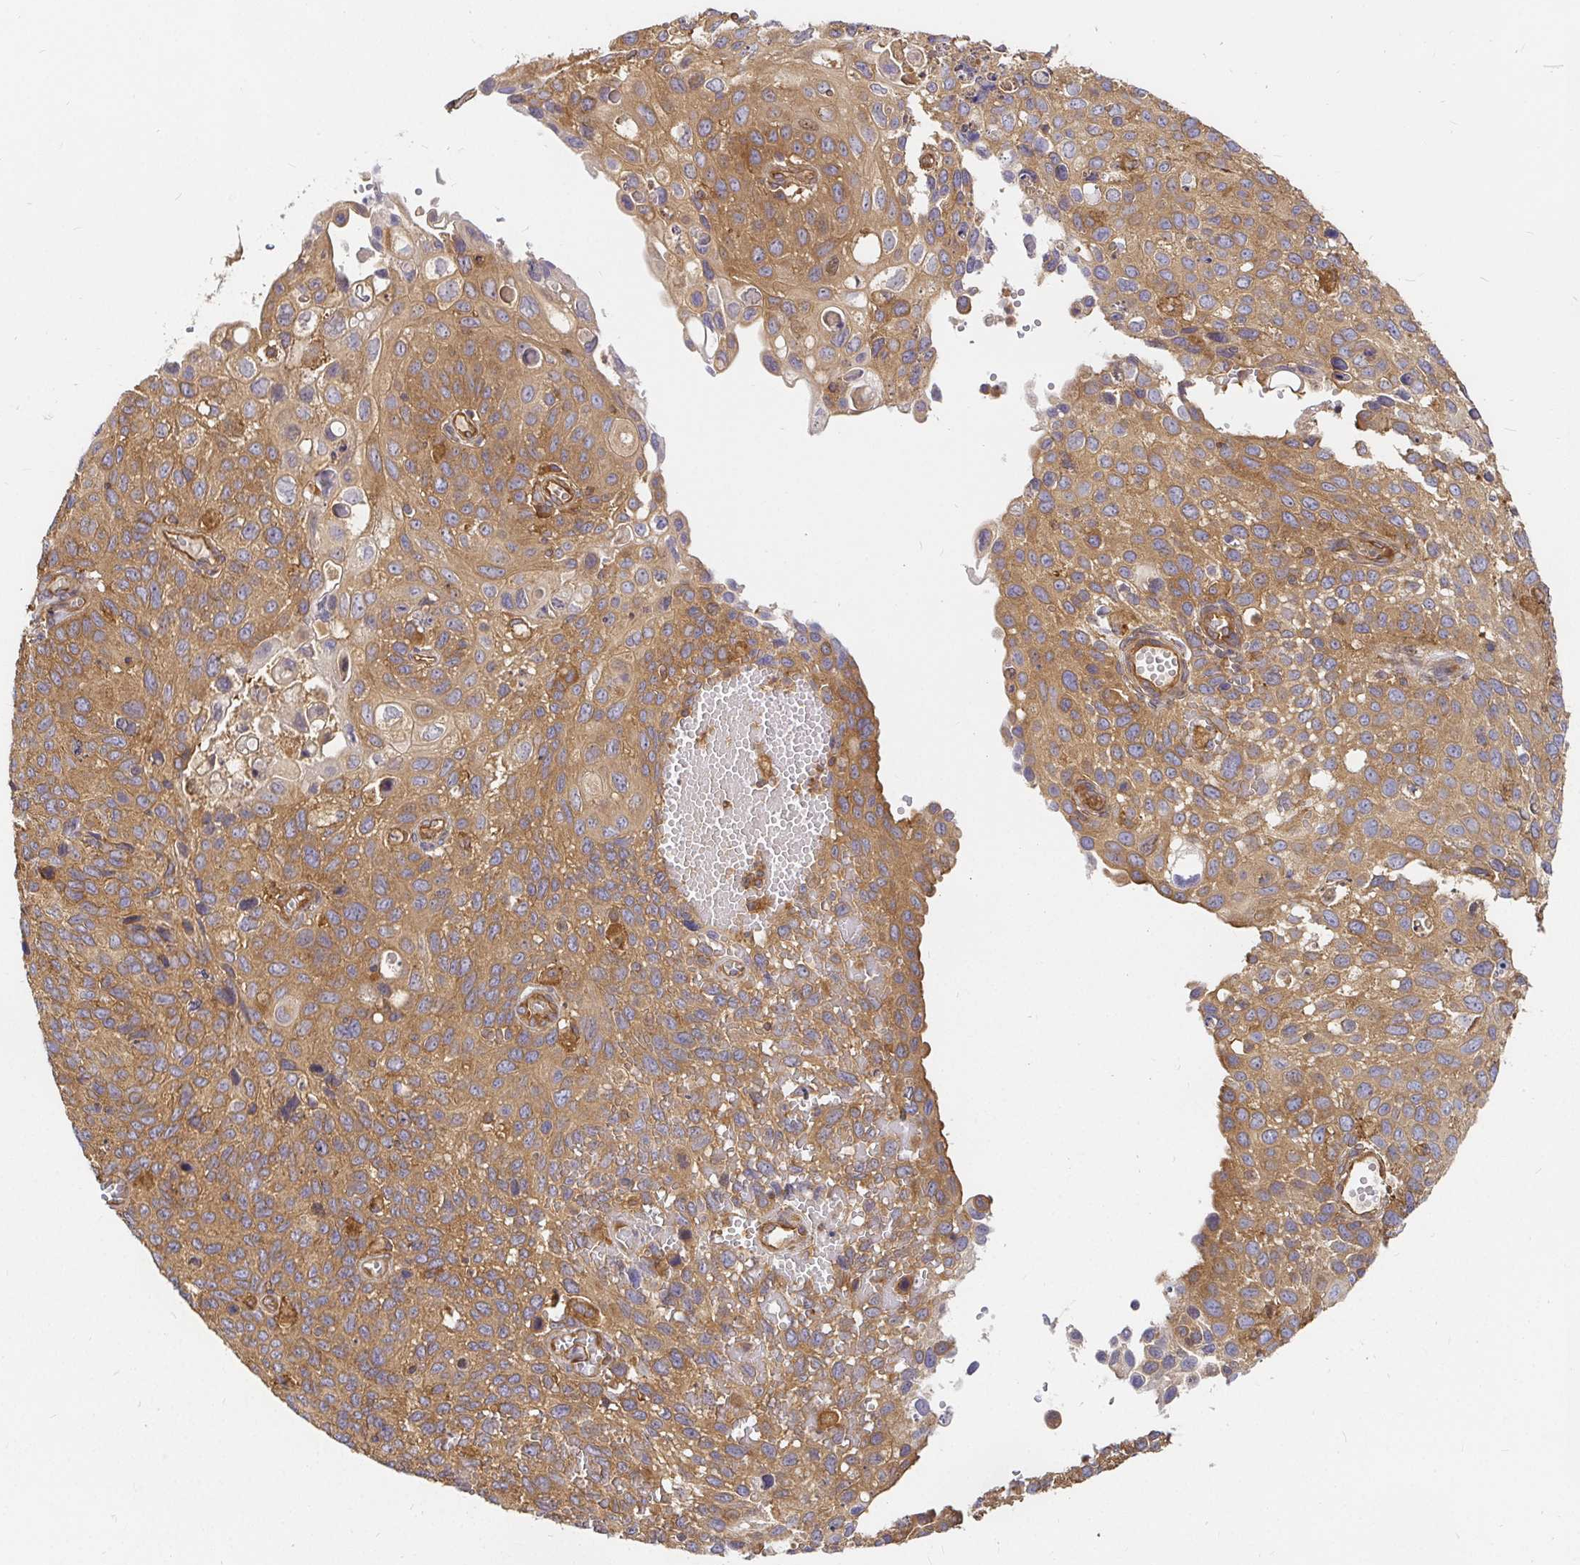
{"staining": {"intensity": "moderate", "quantity": ">75%", "location": "cytoplasmic/membranous"}, "tissue": "cervical cancer", "cell_type": "Tumor cells", "image_type": "cancer", "snomed": [{"axis": "morphology", "description": "Squamous cell carcinoma, NOS"}, {"axis": "topography", "description": "Cervix"}], "caption": "Tumor cells demonstrate medium levels of moderate cytoplasmic/membranous staining in about >75% of cells in cervical cancer (squamous cell carcinoma).", "gene": "KIF5B", "patient": {"sex": "female", "age": 70}}